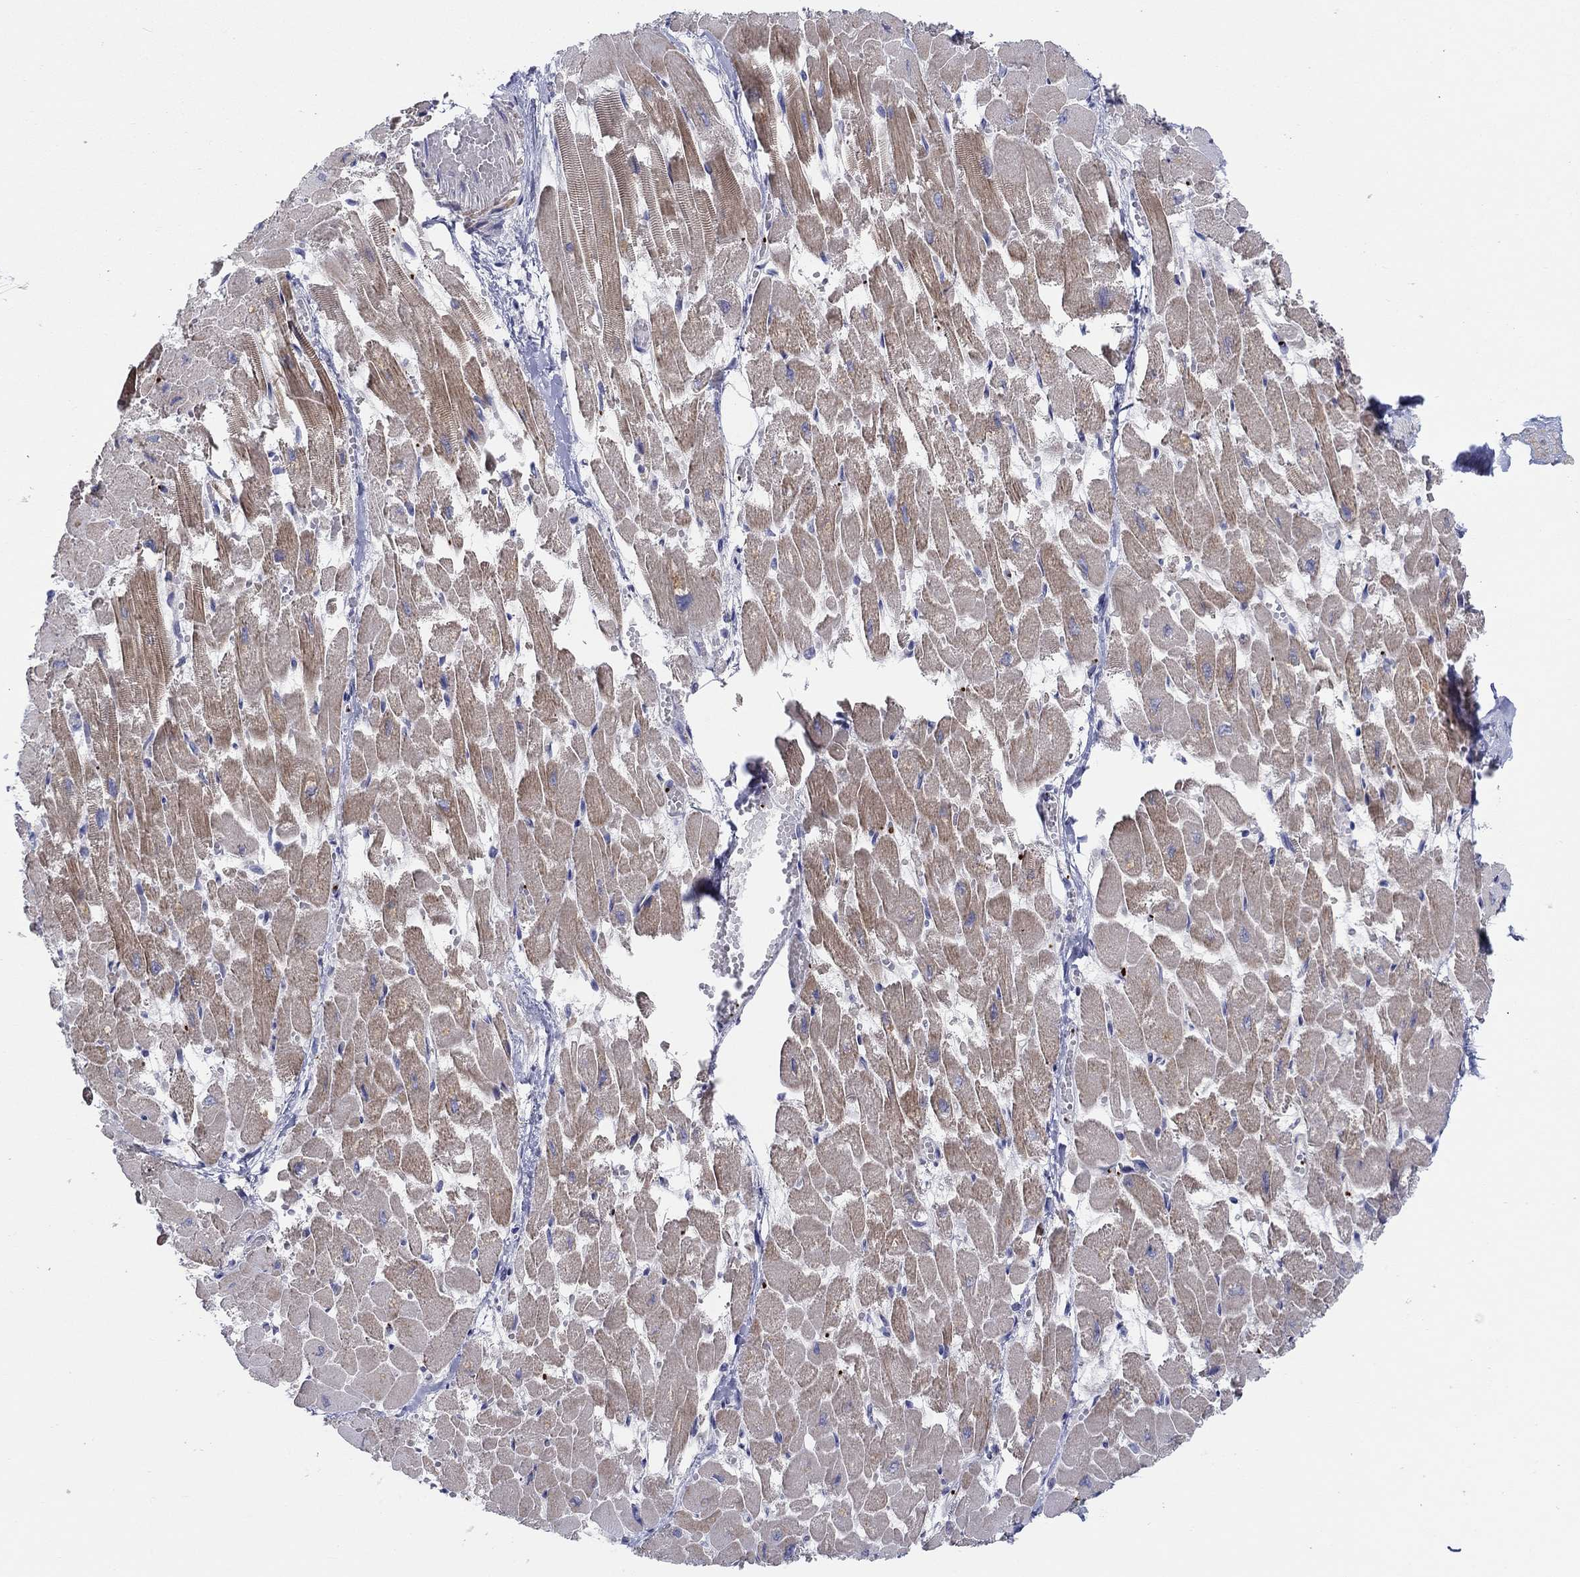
{"staining": {"intensity": "weak", "quantity": "25%-75%", "location": "cytoplasmic/membranous"}, "tissue": "heart muscle", "cell_type": "Cardiomyocytes", "image_type": "normal", "snomed": [{"axis": "morphology", "description": "Normal tissue, NOS"}, {"axis": "topography", "description": "Heart"}], "caption": "Approximately 25%-75% of cardiomyocytes in unremarkable human heart muscle demonstrate weak cytoplasmic/membranous protein expression as visualized by brown immunohistochemical staining.", "gene": "ALOX12", "patient": {"sex": "female", "age": 52}}